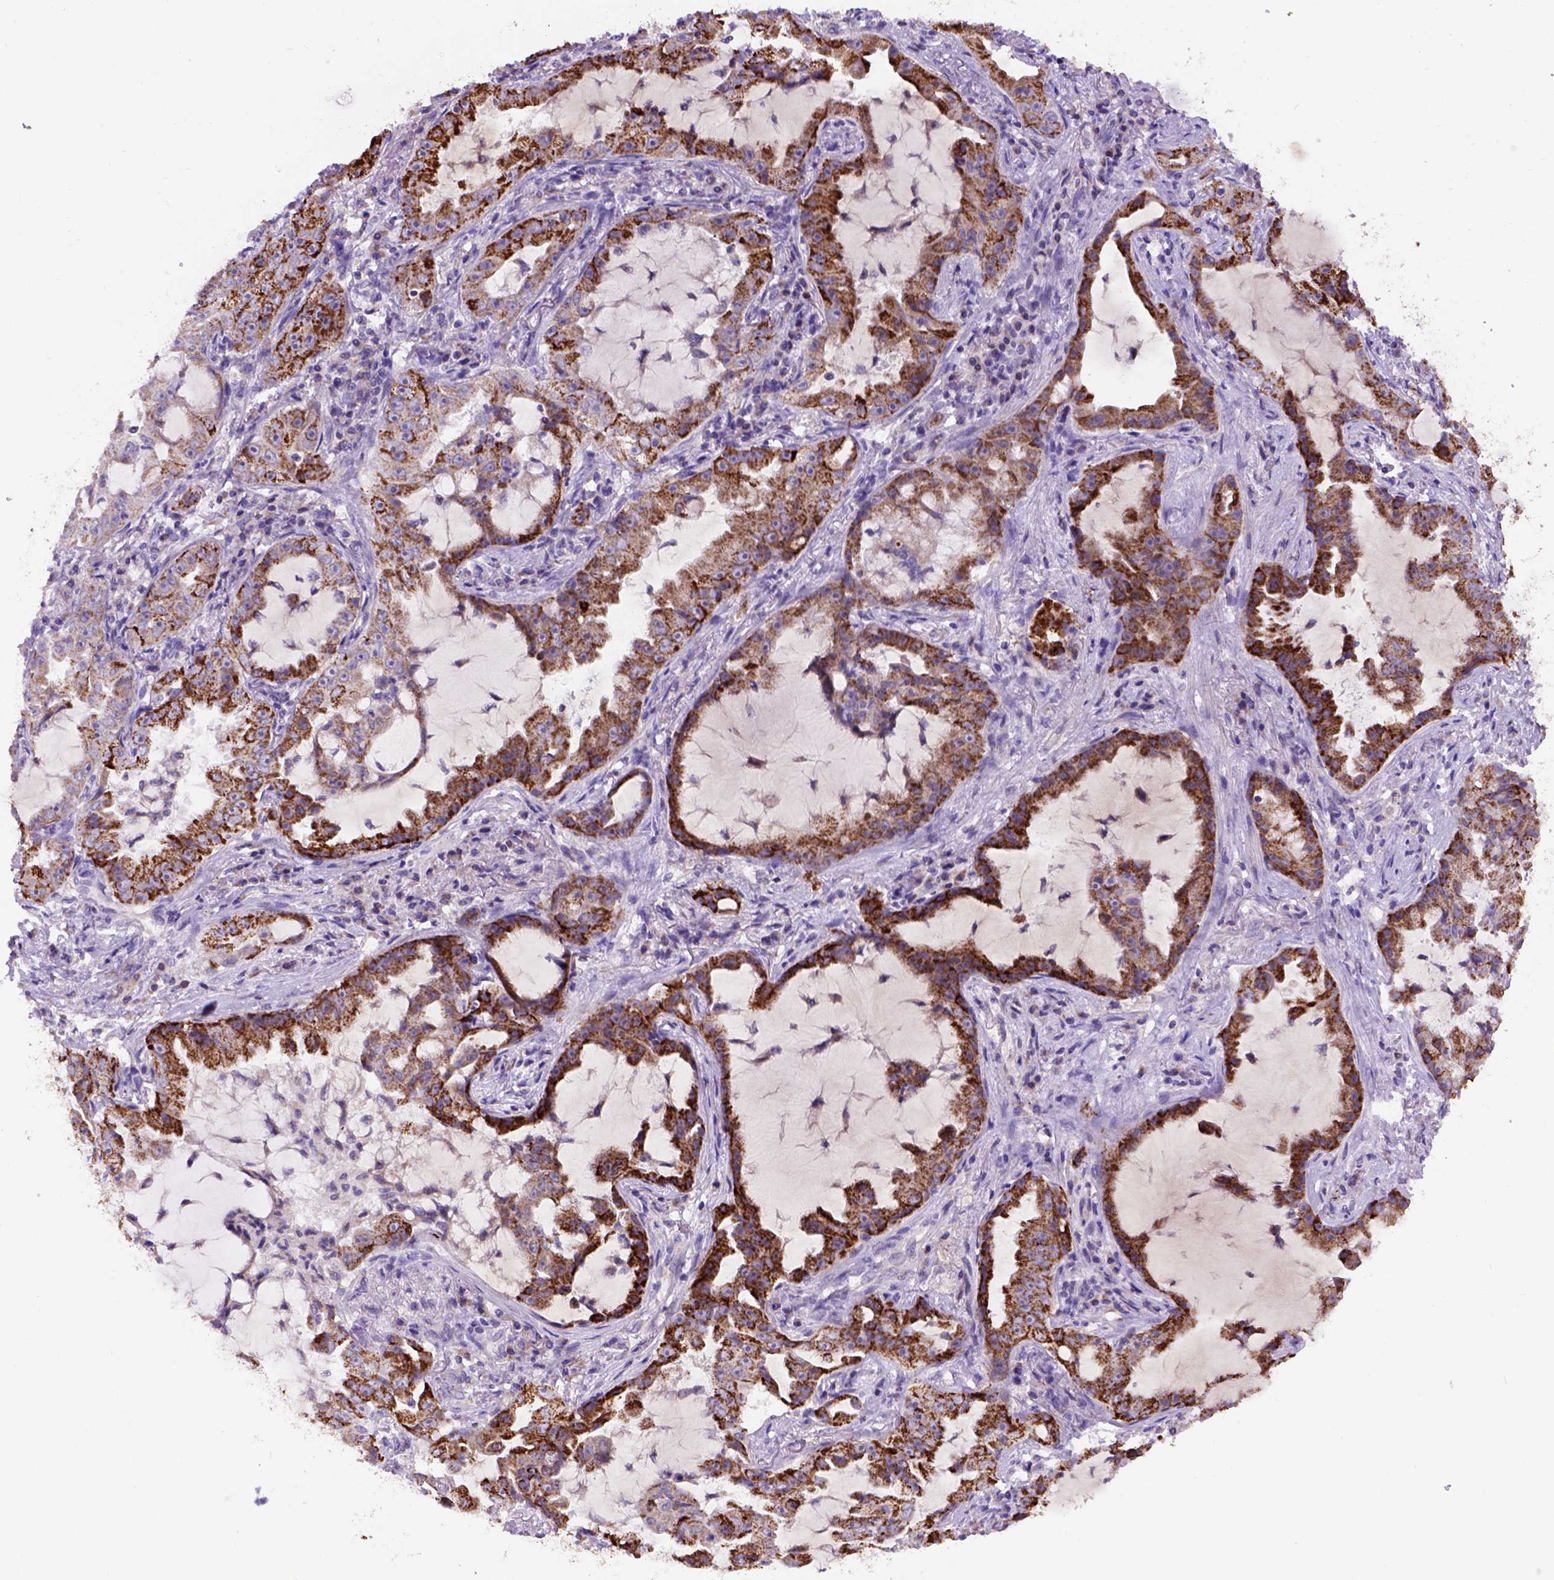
{"staining": {"intensity": "strong", "quantity": ">75%", "location": "cytoplasmic/membranous"}, "tissue": "lung cancer", "cell_type": "Tumor cells", "image_type": "cancer", "snomed": [{"axis": "morphology", "description": "Adenocarcinoma, NOS"}, {"axis": "topography", "description": "Lung"}], "caption": "Brown immunohistochemical staining in lung adenocarcinoma displays strong cytoplasmic/membranous expression in about >75% of tumor cells.", "gene": "L2HGDH", "patient": {"sex": "female", "age": 52}}